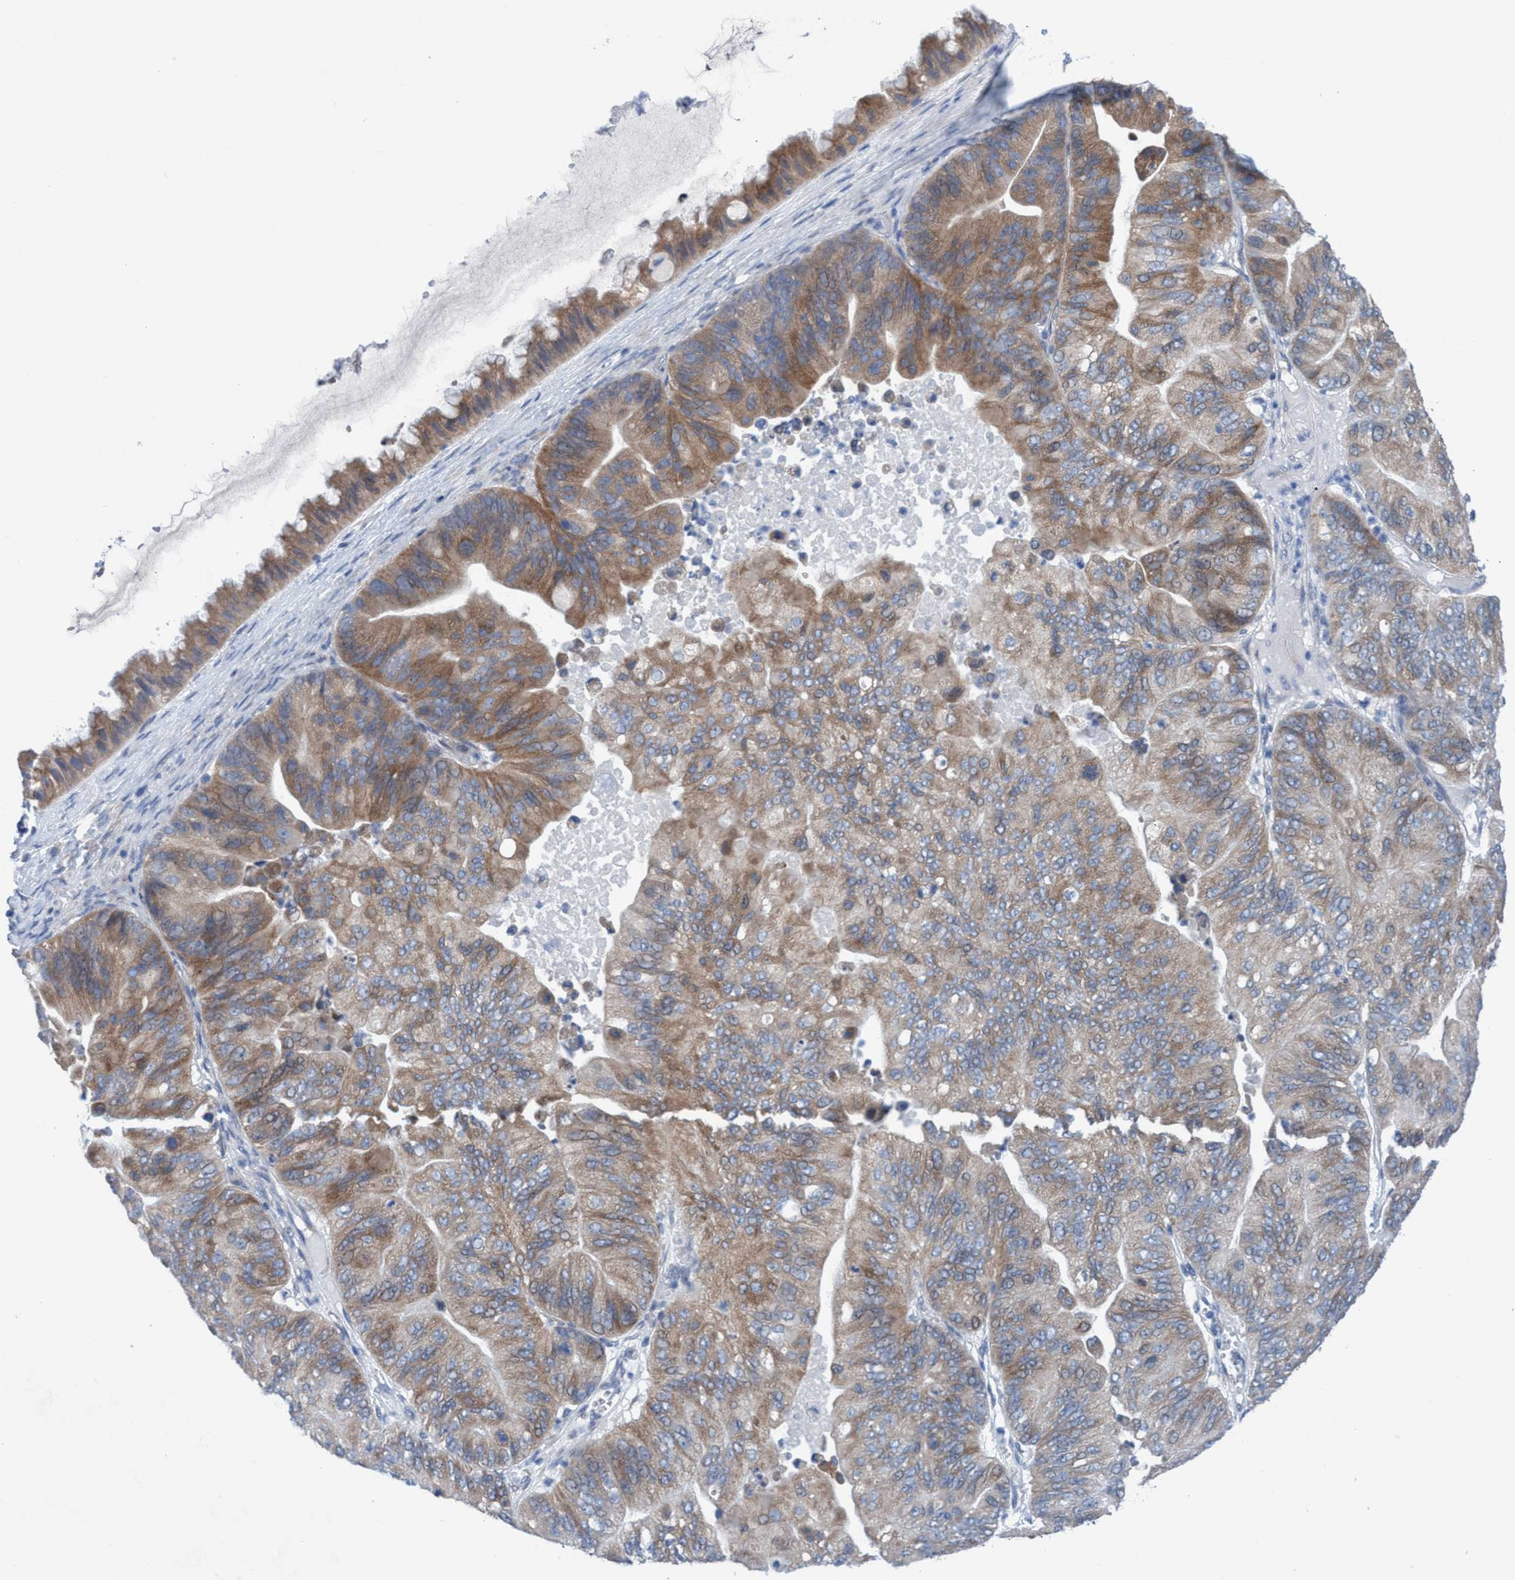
{"staining": {"intensity": "moderate", "quantity": ">75%", "location": "cytoplasmic/membranous"}, "tissue": "ovarian cancer", "cell_type": "Tumor cells", "image_type": "cancer", "snomed": [{"axis": "morphology", "description": "Cystadenocarcinoma, mucinous, NOS"}, {"axis": "topography", "description": "Ovary"}], "caption": "The micrograph displays a brown stain indicating the presence of a protein in the cytoplasmic/membranous of tumor cells in ovarian cancer (mucinous cystadenocarcinoma). (Stains: DAB (3,3'-diaminobenzidine) in brown, nuclei in blue, Microscopy: brightfield microscopy at high magnification).", "gene": "RSAD1", "patient": {"sex": "female", "age": 61}}